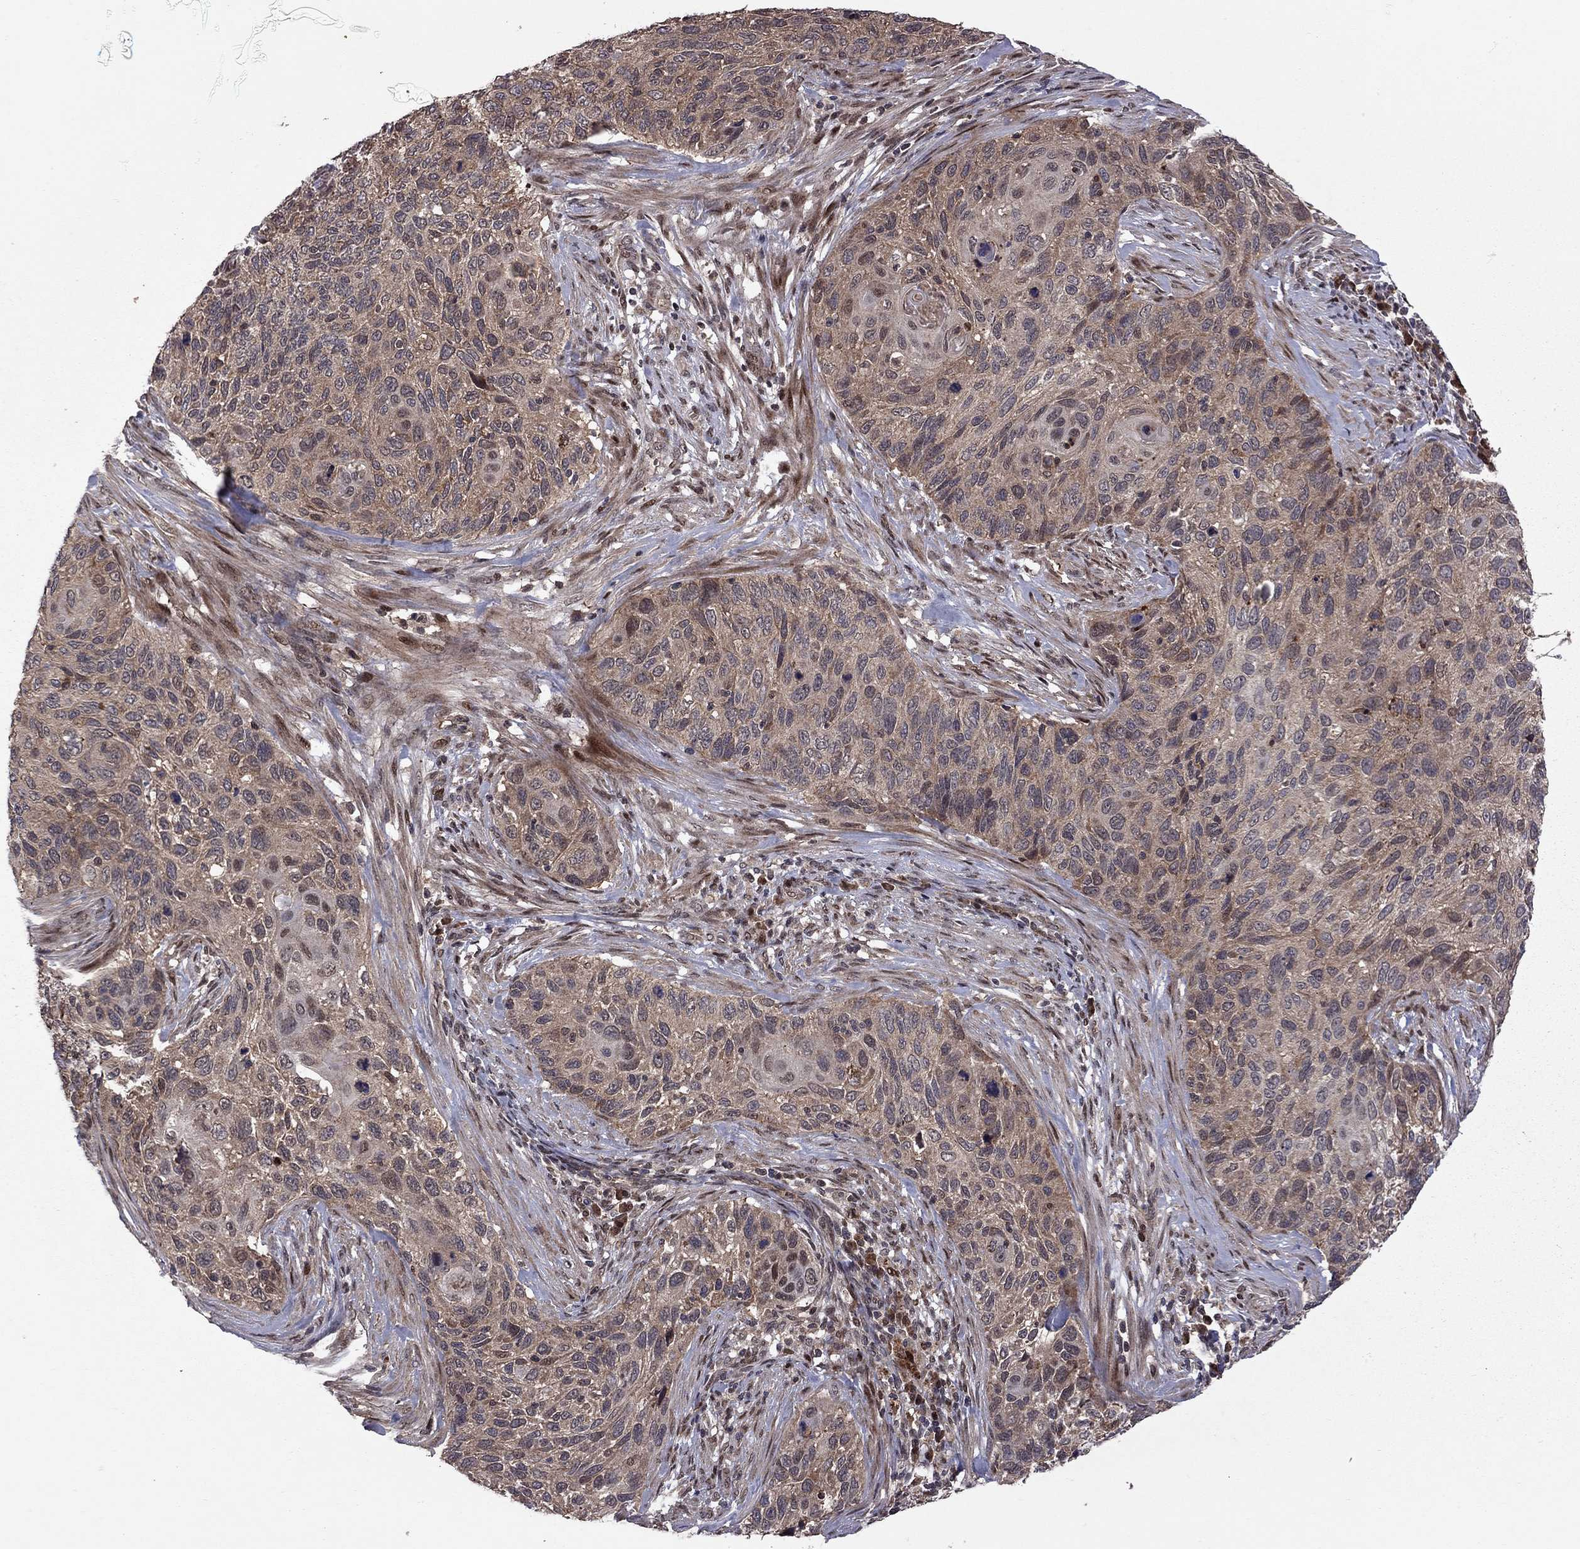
{"staining": {"intensity": "moderate", "quantity": "25%-75%", "location": "cytoplasmic/membranous"}, "tissue": "cervical cancer", "cell_type": "Tumor cells", "image_type": "cancer", "snomed": [{"axis": "morphology", "description": "Squamous cell carcinoma, NOS"}, {"axis": "topography", "description": "Cervix"}], "caption": "Protein staining exhibits moderate cytoplasmic/membranous expression in approximately 25%-75% of tumor cells in cervical squamous cell carcinoma.", "gene": "IPP", "patient": {"sex": "female", "age": 70}}